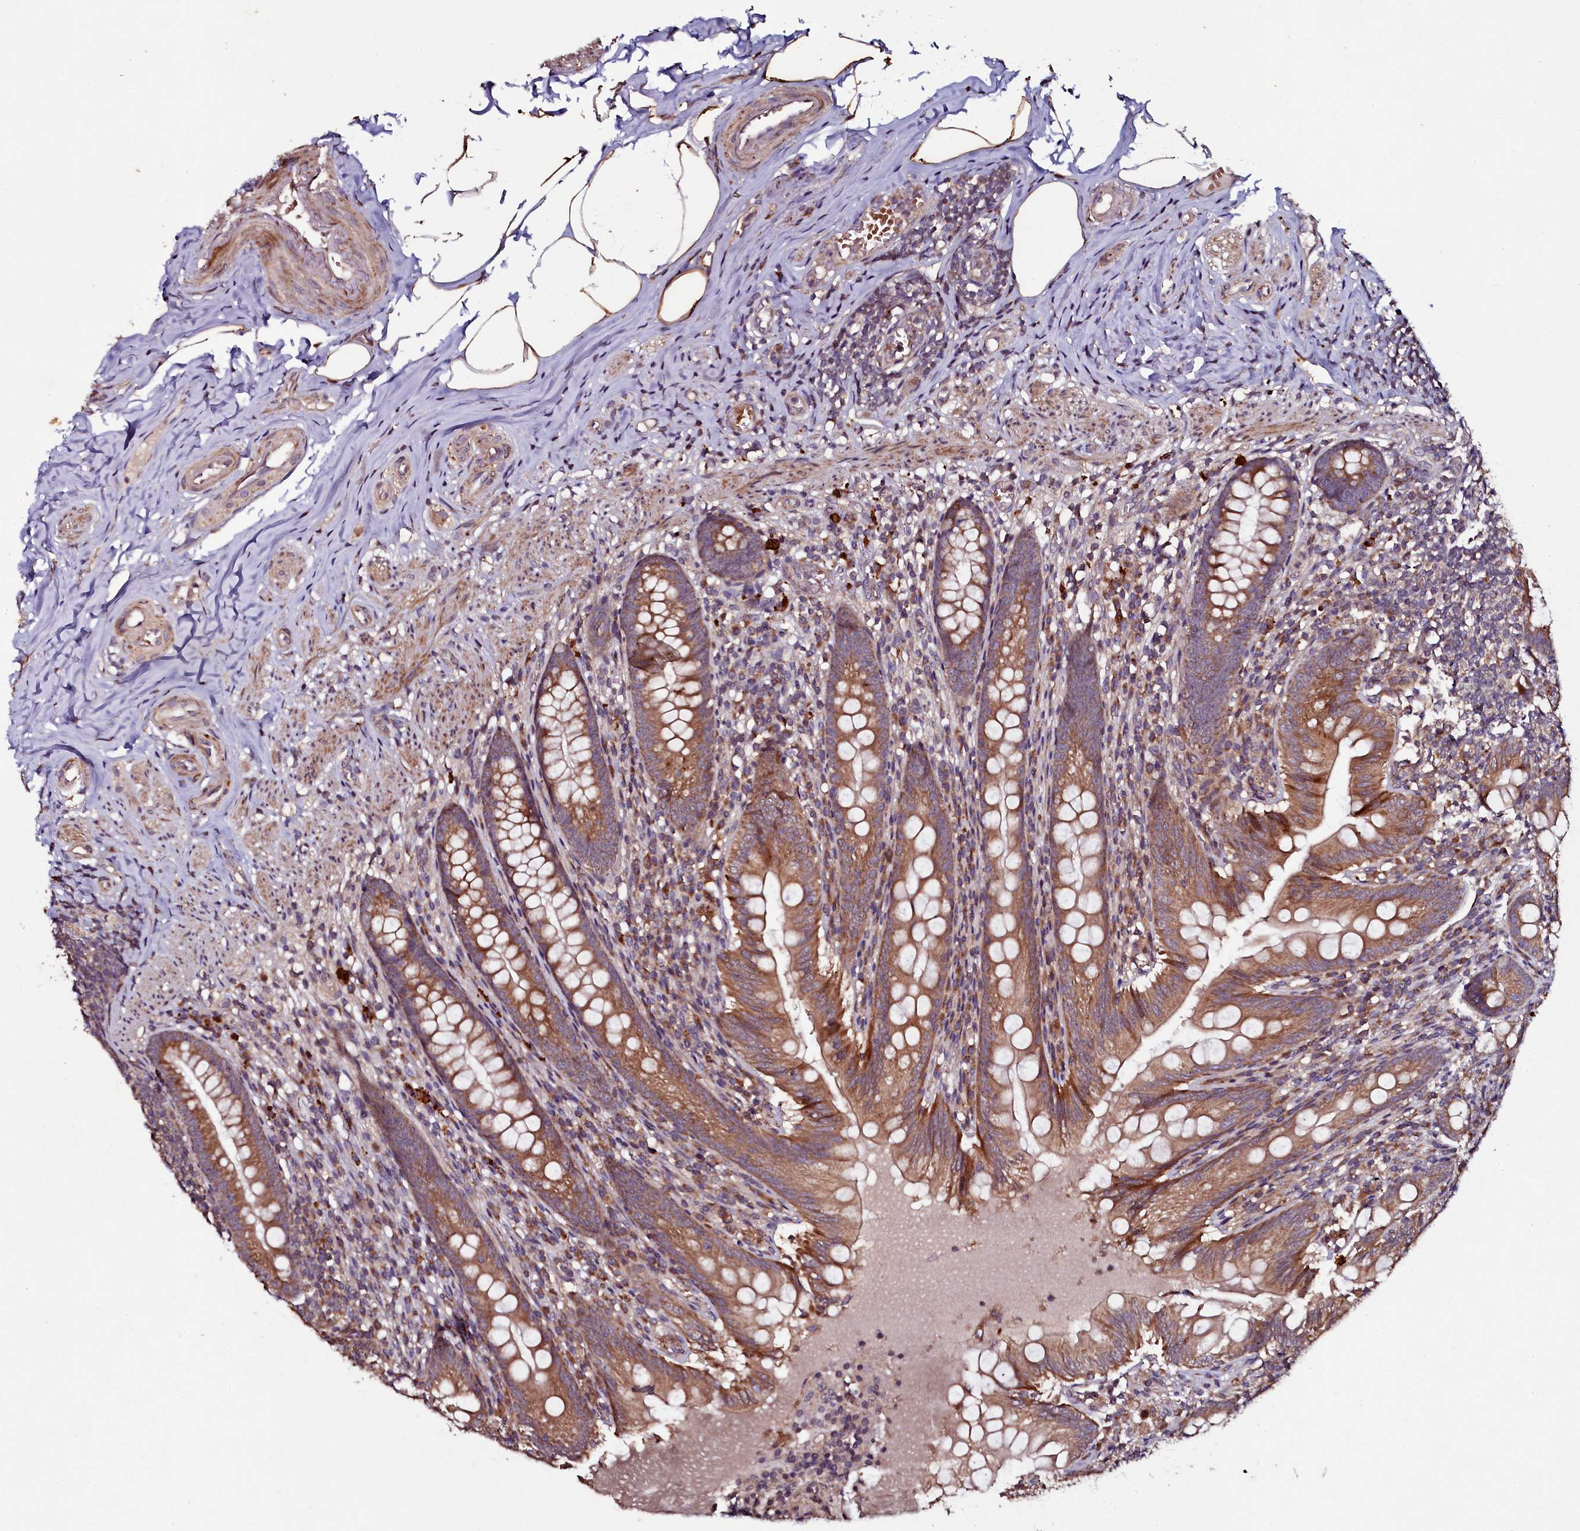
{"staining": {"intensity": "moderate", "quantity": ">75%", "location": "cytoplasmic/membranous"}, "tissue": "appendix", "cell_type": "Glandular cells", "image_type": "normal", "snomed": [{"axis": "morphology", "description": "Normal tissue, NOS"}, {"axis": "topography", "description": "Appendix"}], "caption": "Brown immunohistochemical staining in unremarkable human appendix shows moderate cytoplasmic/membranous expression in about >75% of glandular cells. The staining was performed using DAB, with brown indicating positive protein expression. Nuclei are stained blue with hematoxylin.", "gene": "SEC24C", "patient": {"sex": "male", "age": 55}}